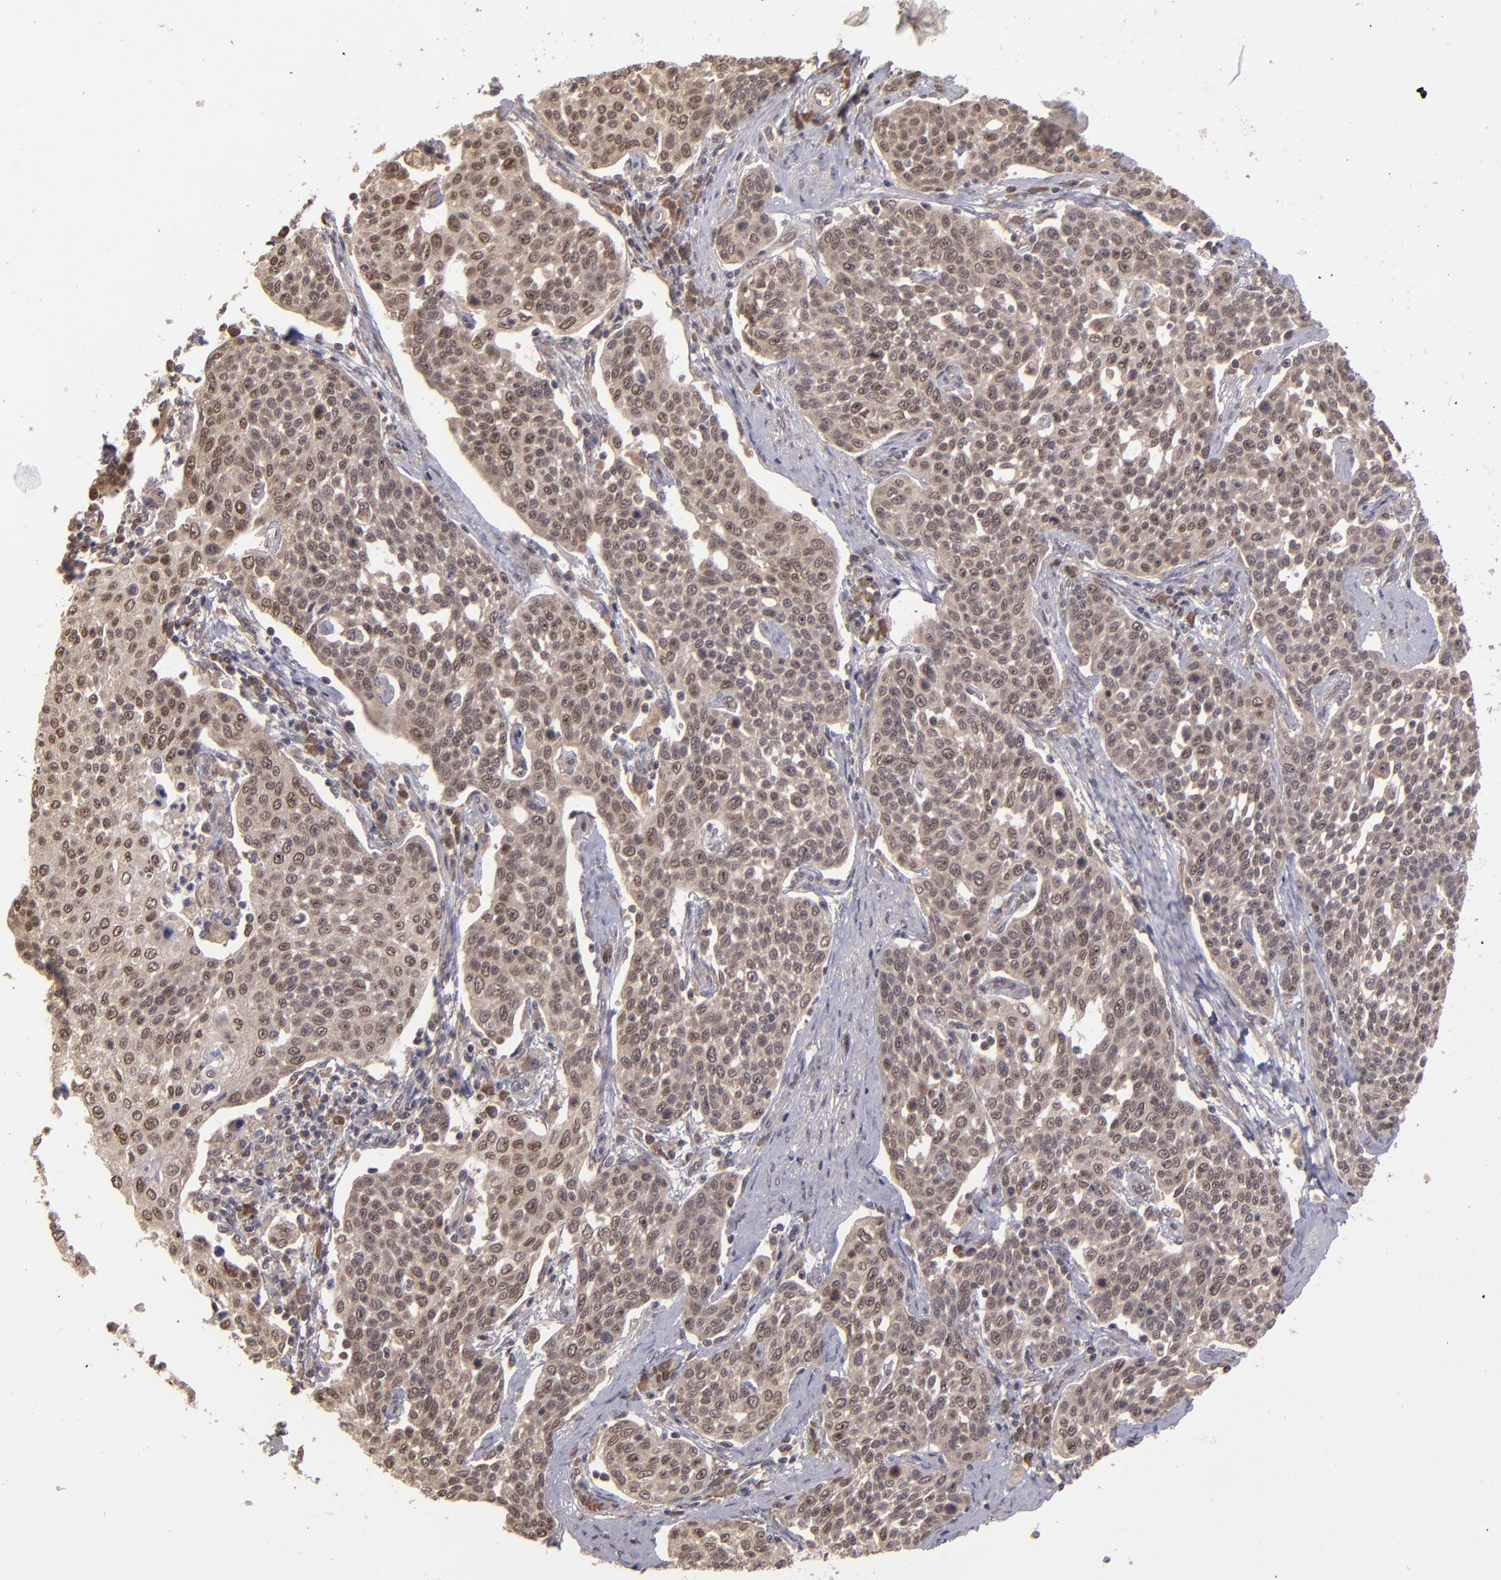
{"staining": {"intensity": "moderate", "quantity": "25%-75%", "location": "cytoplasmic/membranous,nuclear"}, "tissue": "cervical cancer", "cell_type": "Tumor cells", "image_type": "cancer", "snomed": [{"axis": "morphology", "description": "Squamous cell carcinoma, NOS"}, {"axis": "topography", "description": "Cervix"}], "caption": "Immunohistochemical staining of cervical cancer (squamous cell carcinoma) reveals moderate cytoplasmic/membranous and nuclear protein positivity in approximately 25%-75% of tumor cells. Using DAB (brown) and hematoxylin (blue) stains, captured at high magnification using brightfield microscopy.", "gene": "ABHD12B", "patient": {"sex": "female", "age": 34}}